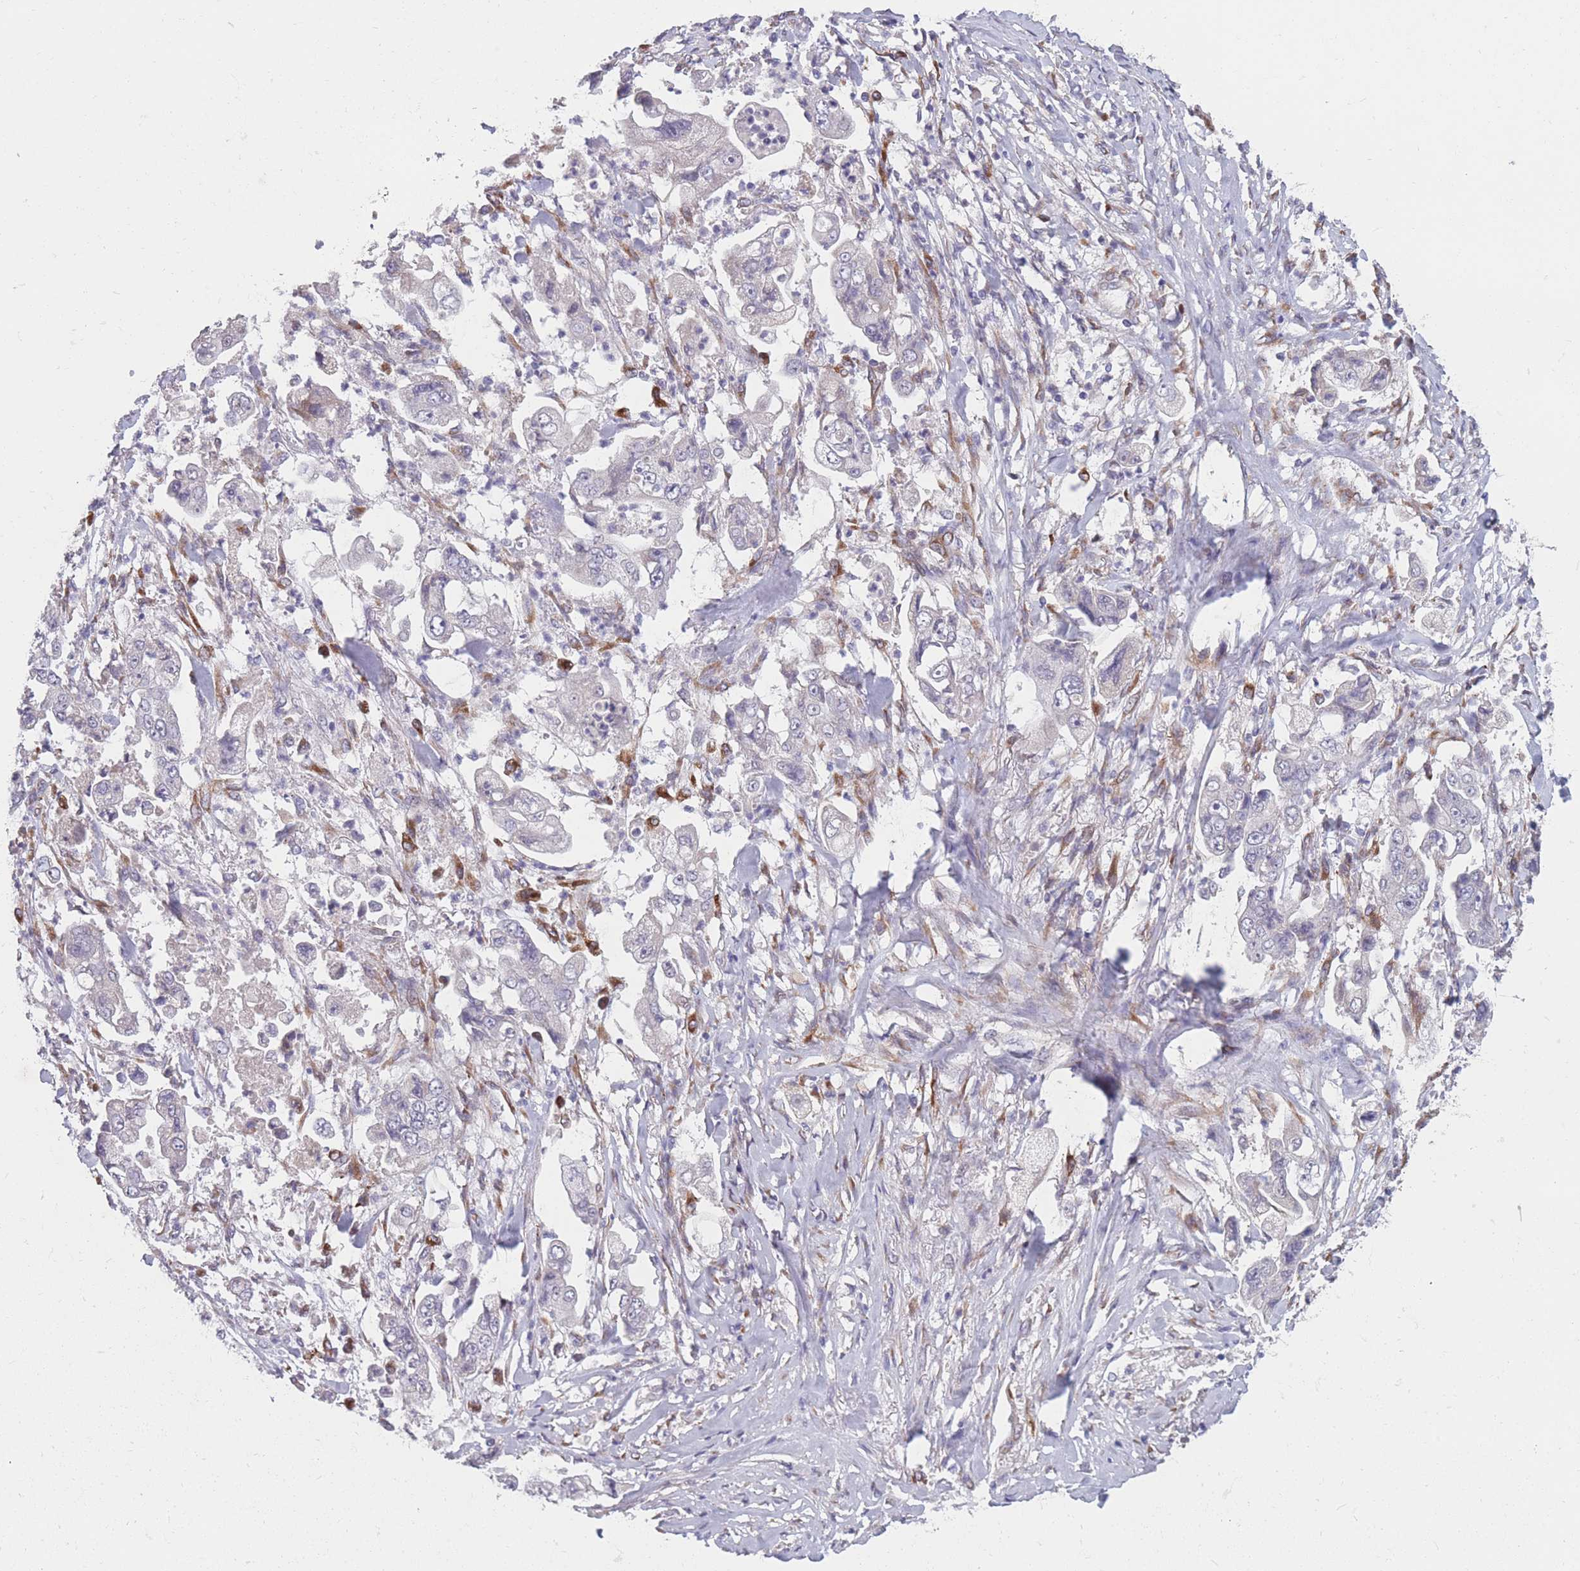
{"staining": {"intensity": "negative", "quantity": "none", "location": "none"}, "tissue": "stomach cancer", "cell_type": "Tumor cells", "image_type": "cancer", "snomed": [{"axis": "morphology", "description": "Adenocarcinoma, NOS"}, {"axis": "topography", "description": "Stomach"}], "caption": "Tumor cells show no significant positivity in adenocarcinoma (stomach).", "gene": "CCNQ", "patient": {"sex": "male", "age": 62}}